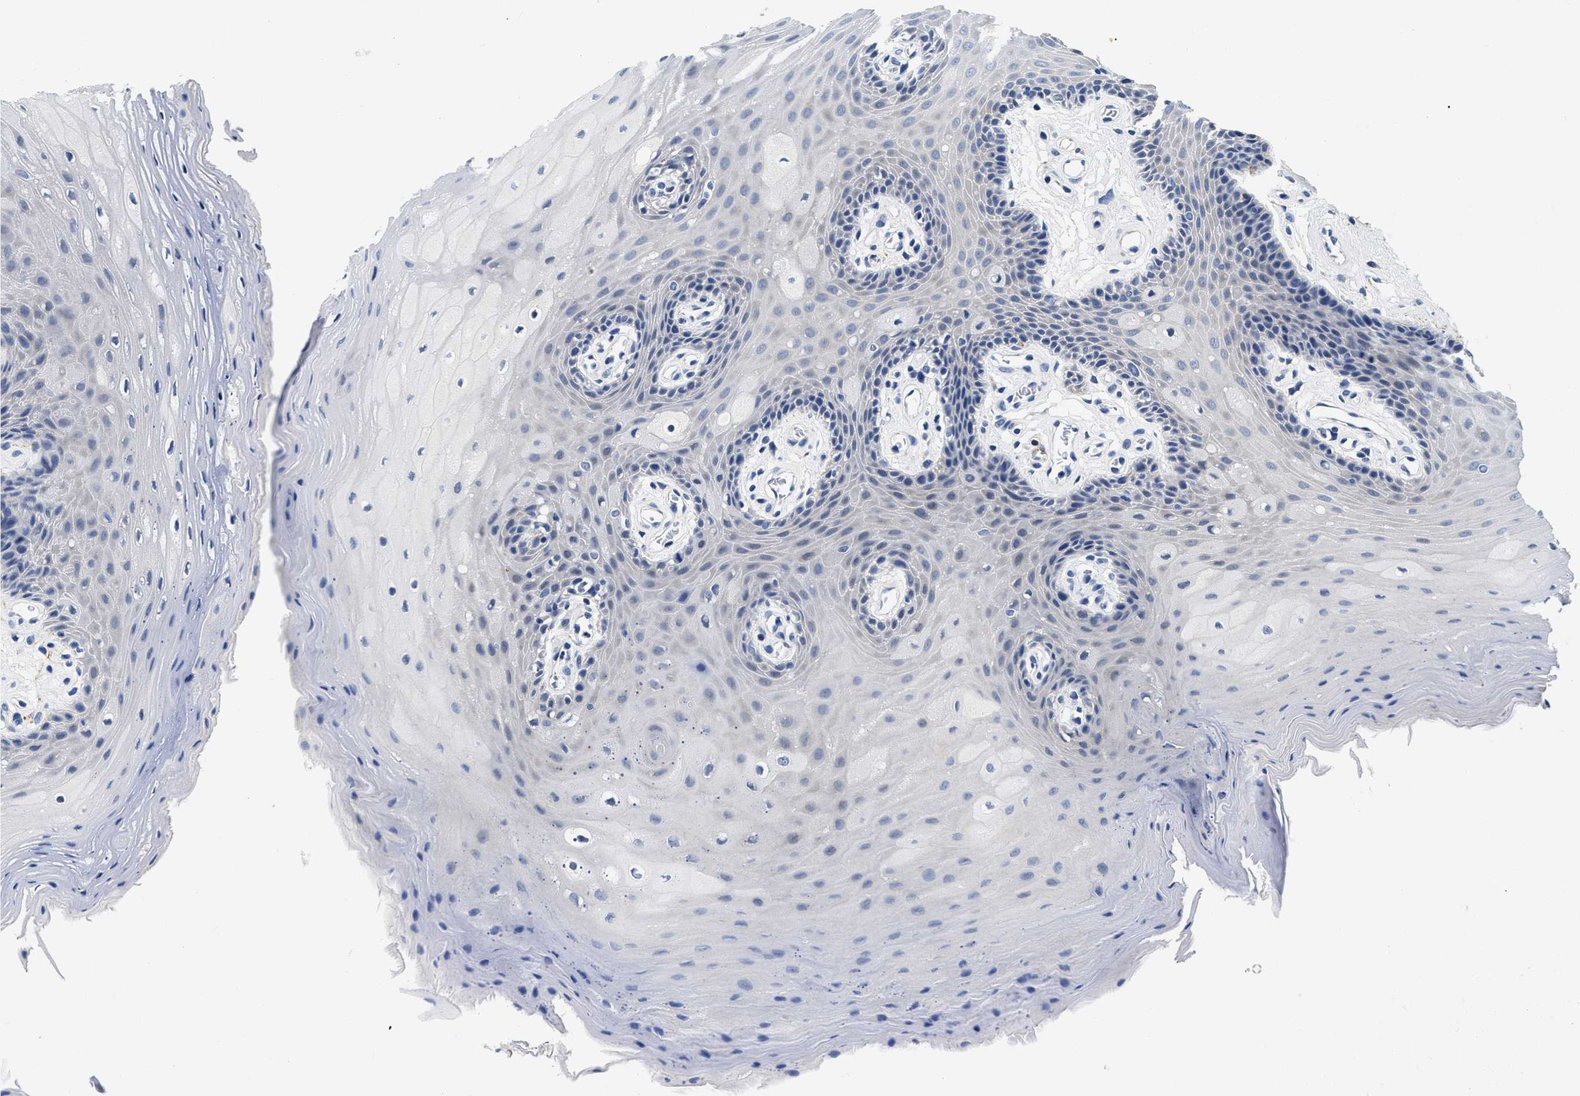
{"staining": {"intensity": "negative", "quantity": "none", "location": "none"}, "tissue": "oral mucosa", "cell_type": "Squamous epithelial cells", "image_type": "normal", "snomed": [{"axis": "morphology", "description": "Normal tissue, NOS"}, {"axis": "morphology", "description": "Squamous cell carcinoma, NOS"}, {"axis": "topography", "description": "Oral tissue"}, {"axis": "topography", "description": "Head-Neck"}], "caption": "High magnification brightfield microscopy of normal oral mucosa stained with DAB (3,3'-diaminobenzidine) (brown) and counterstained with hematoxylin (blue): squamous epithelial cells show no significant expression.", "gene": "SLC35F1", "patient": {"sex": "male", "age": 71}}